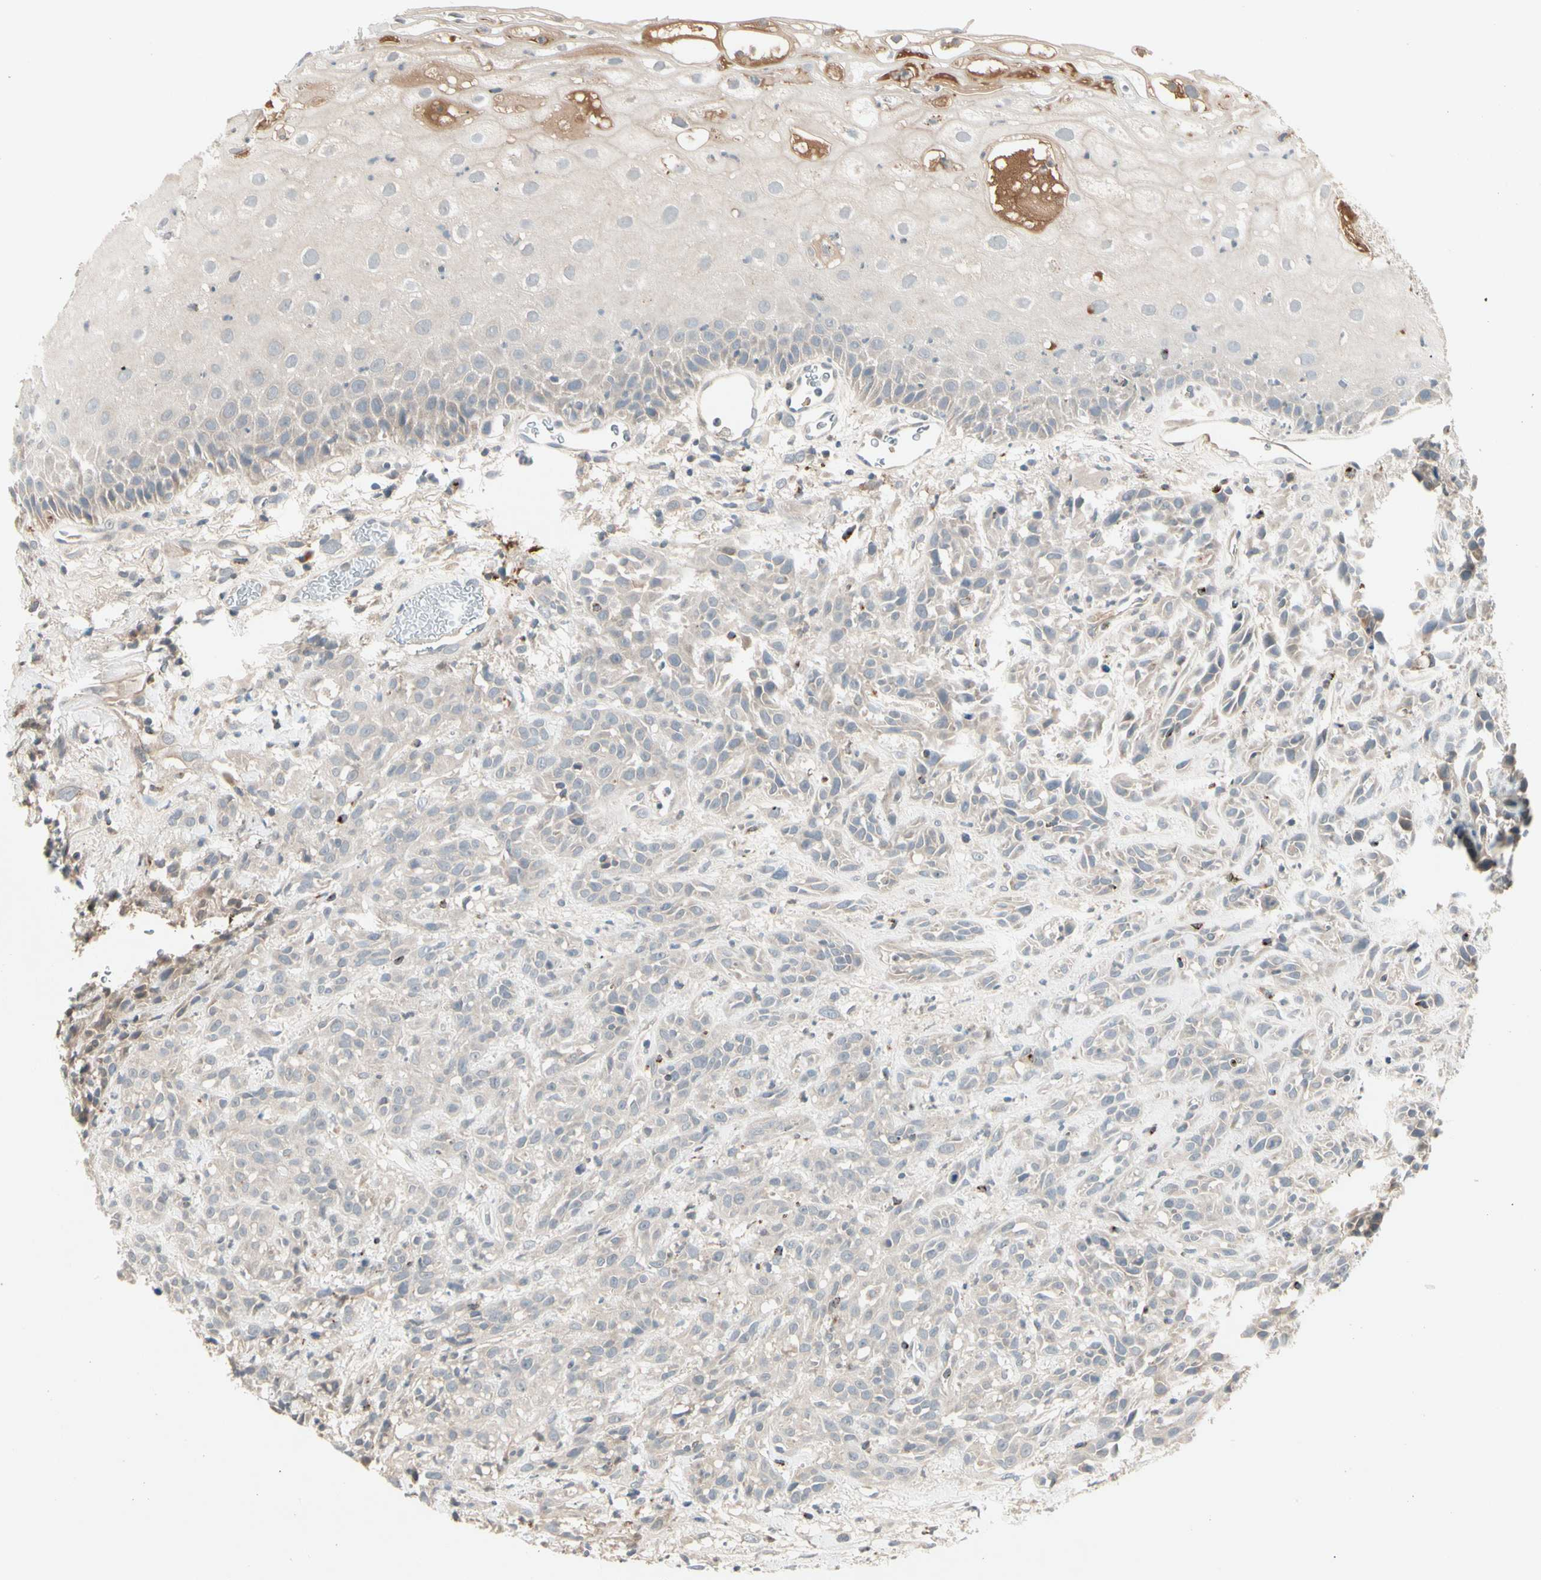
{"staining": {"intensity": "weak", "quantity": "<25%", "location": "cytoplasmic/membranous"}, "tissue": "head and neck cancer", "cell_type": "Tumor cells", "image_type": "cancer", "snomed": [{"axis": "morphology", "description": "Normal tissue, NOS"}, {"axis": "morphology", "description": "Squamous cell carcinoma, NOS"}, {"axis": "topography", "description": "Cartilage tissue"}, {"axis": "topography", "description": "Head-Neck"}], "caption": "Protein analysis of head and neck squamous cell carcinoma exhibits no significant positivity in tumor cells.", "gene": "CCL4", "patient": {"sex": "male", "age": 62}}